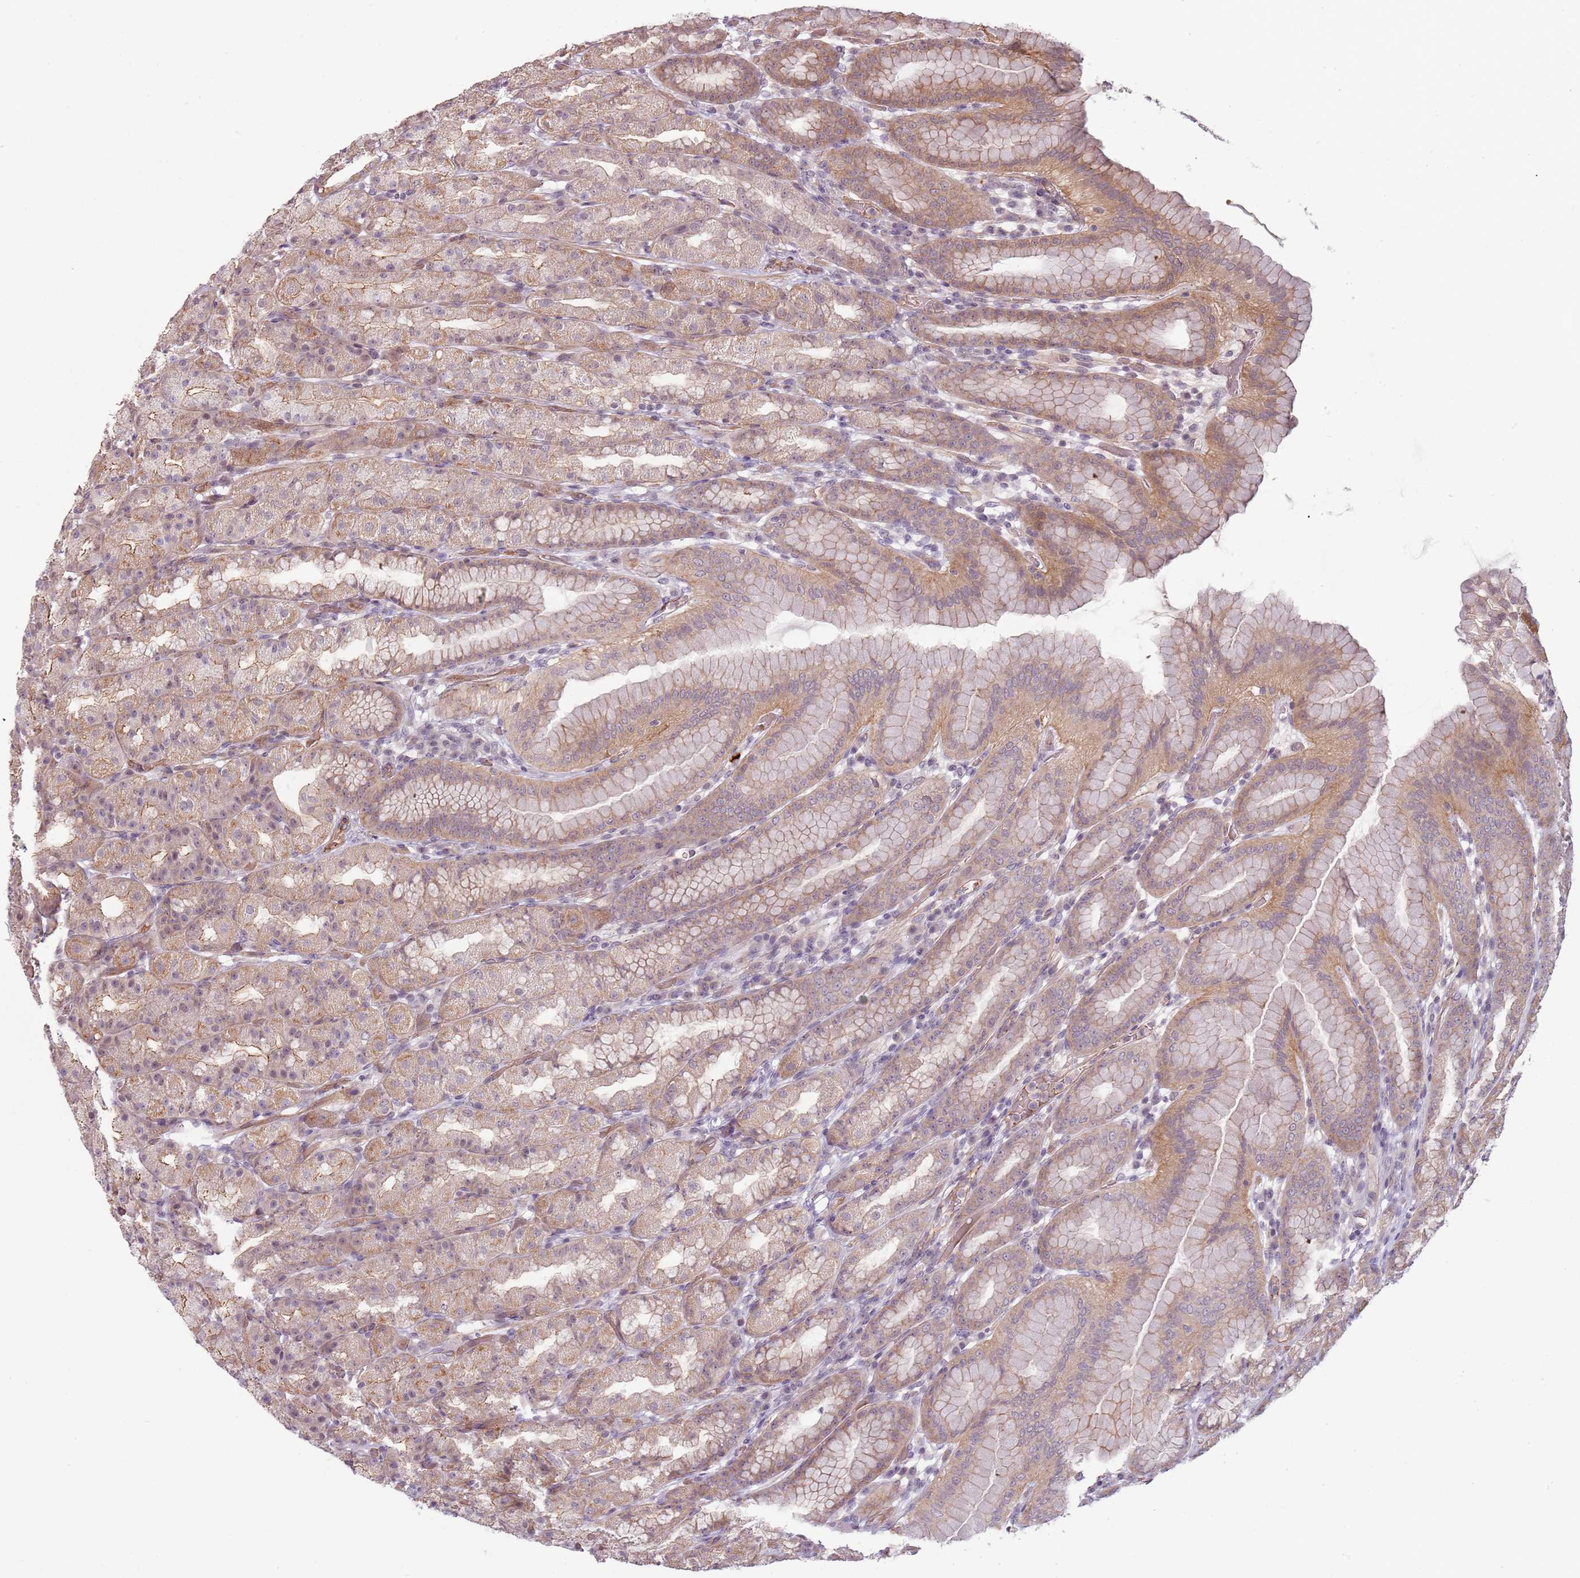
{"staining": {"intensity": "moderate", "quantity": "25%-75%", "location": "cytoplasmic/membranous"}, "tissue": "stomach", "cell_type": "Glandular cells", "image_type": "normal", "snomed": [{"axis": "morphology", "description": "Normal tissue, NOS"}, {"axis": "topography", "description": "Stomach, upper"}], "caption": "Brown immunohistochemical staining in normal stomach displays moderate cytoplasmic/membranous staining in about 25%-75% of glandular cells. The staining was performed using DAB (3,3'-diaminobenzidine) to visualize the protein expression in brown, while the nuclei were stained in blue with hematoxylin (Magnification: 20x).", "gene": "PPP1R14C", "patient": {"sex": "male", "age": 68}}